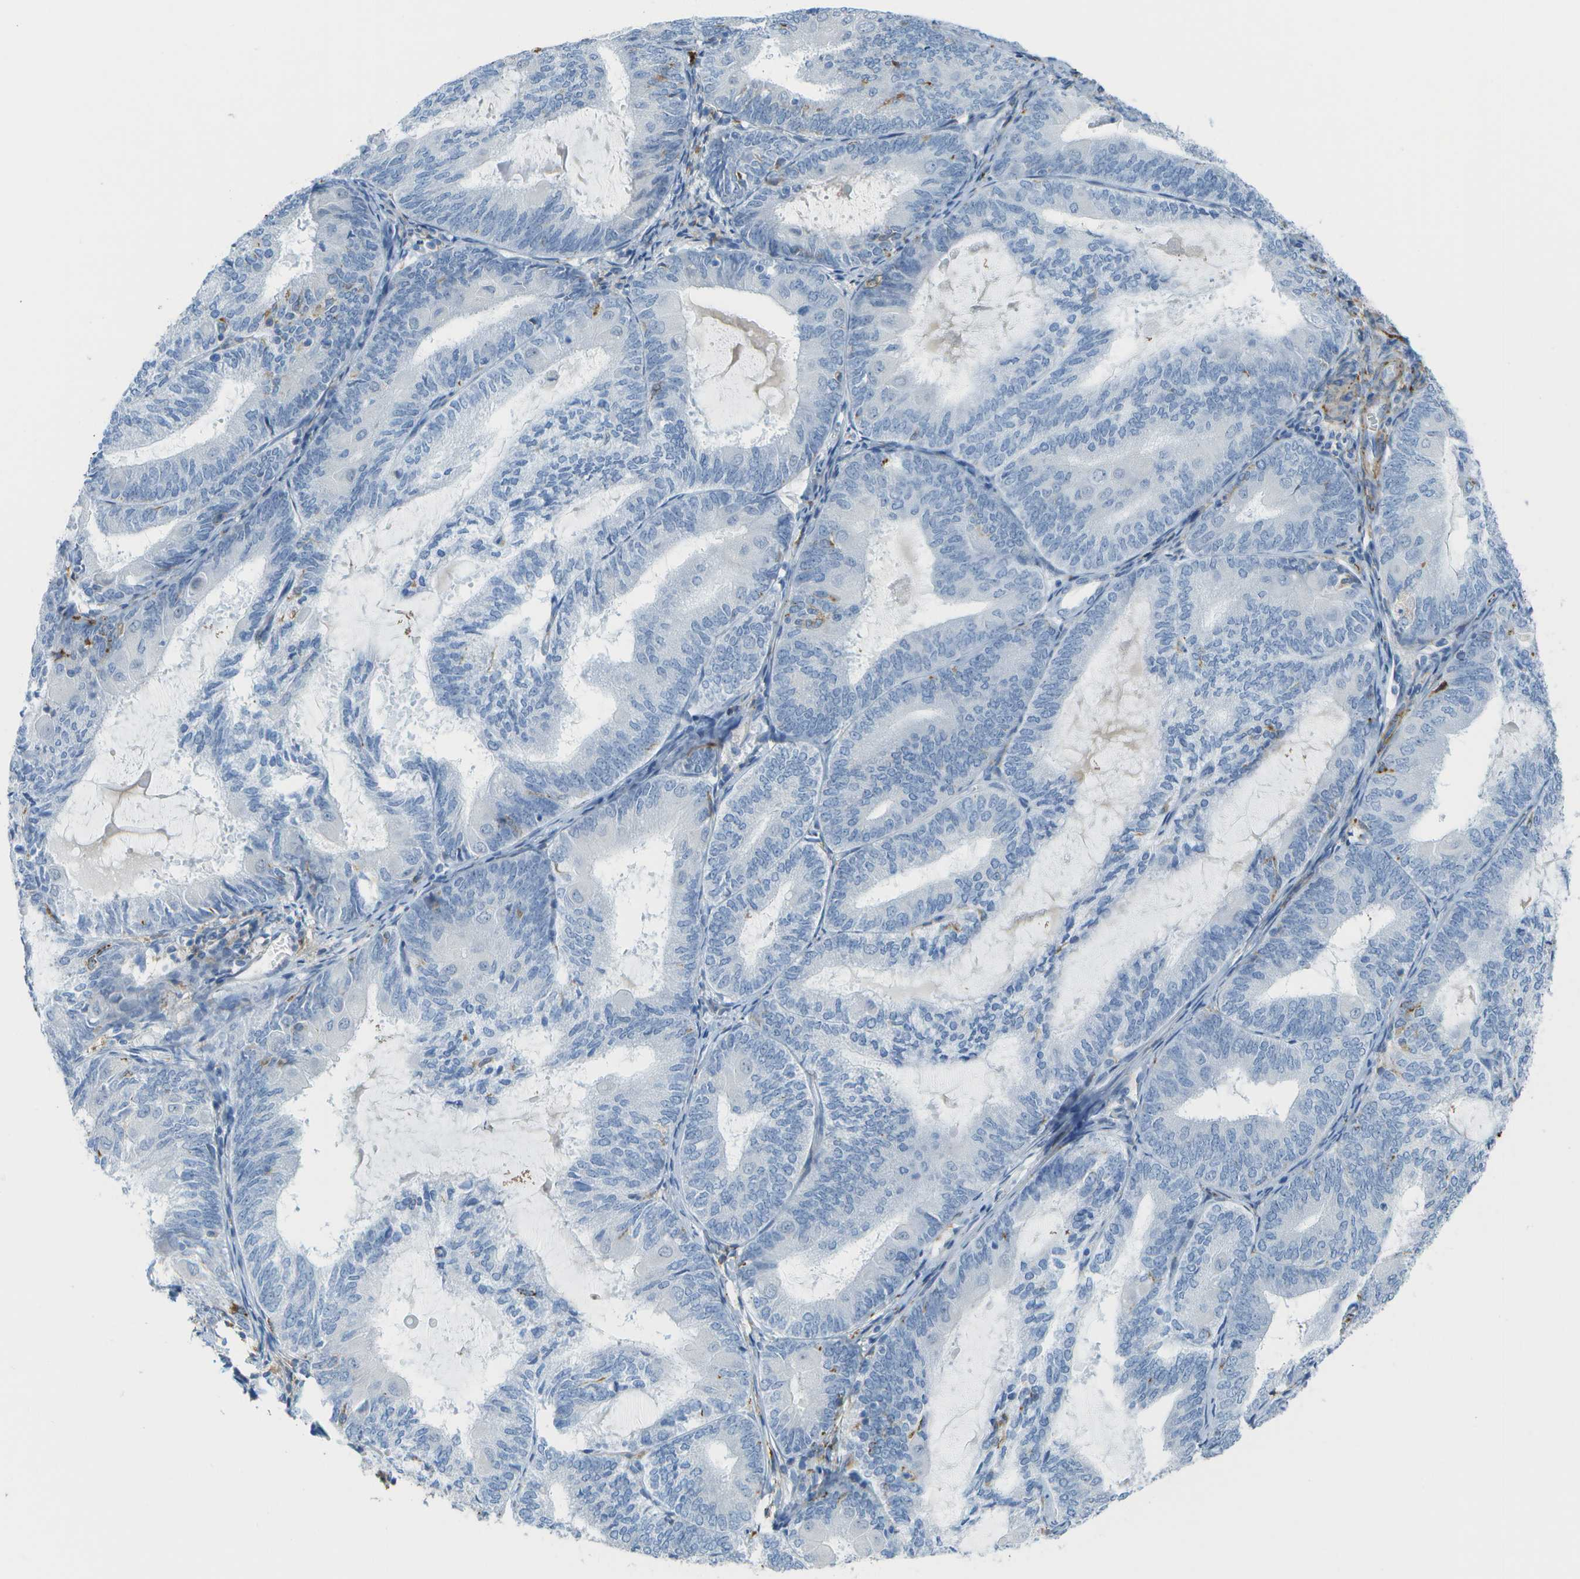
{"staining": {"intensity": "negative", "quantity": "none", "location": "none"}, "tissue": "endometrial cancer", "cell_type": "Tumor cells", "image_type": "cancer", "snomed": [{"axis": "morphology", "description": "Adenocarcinoma, NOS"}, {"axis": "topography", "description": "Endometrium"}], "caption": "A high-resolution photomicrograph shows immunohistochemistry (IHC) staining of endometrial cancer, which exhibits no significant positivity in tumor cells.", "gene": "ZBTB43", "patient": {"sex": "female", "age": 81}}